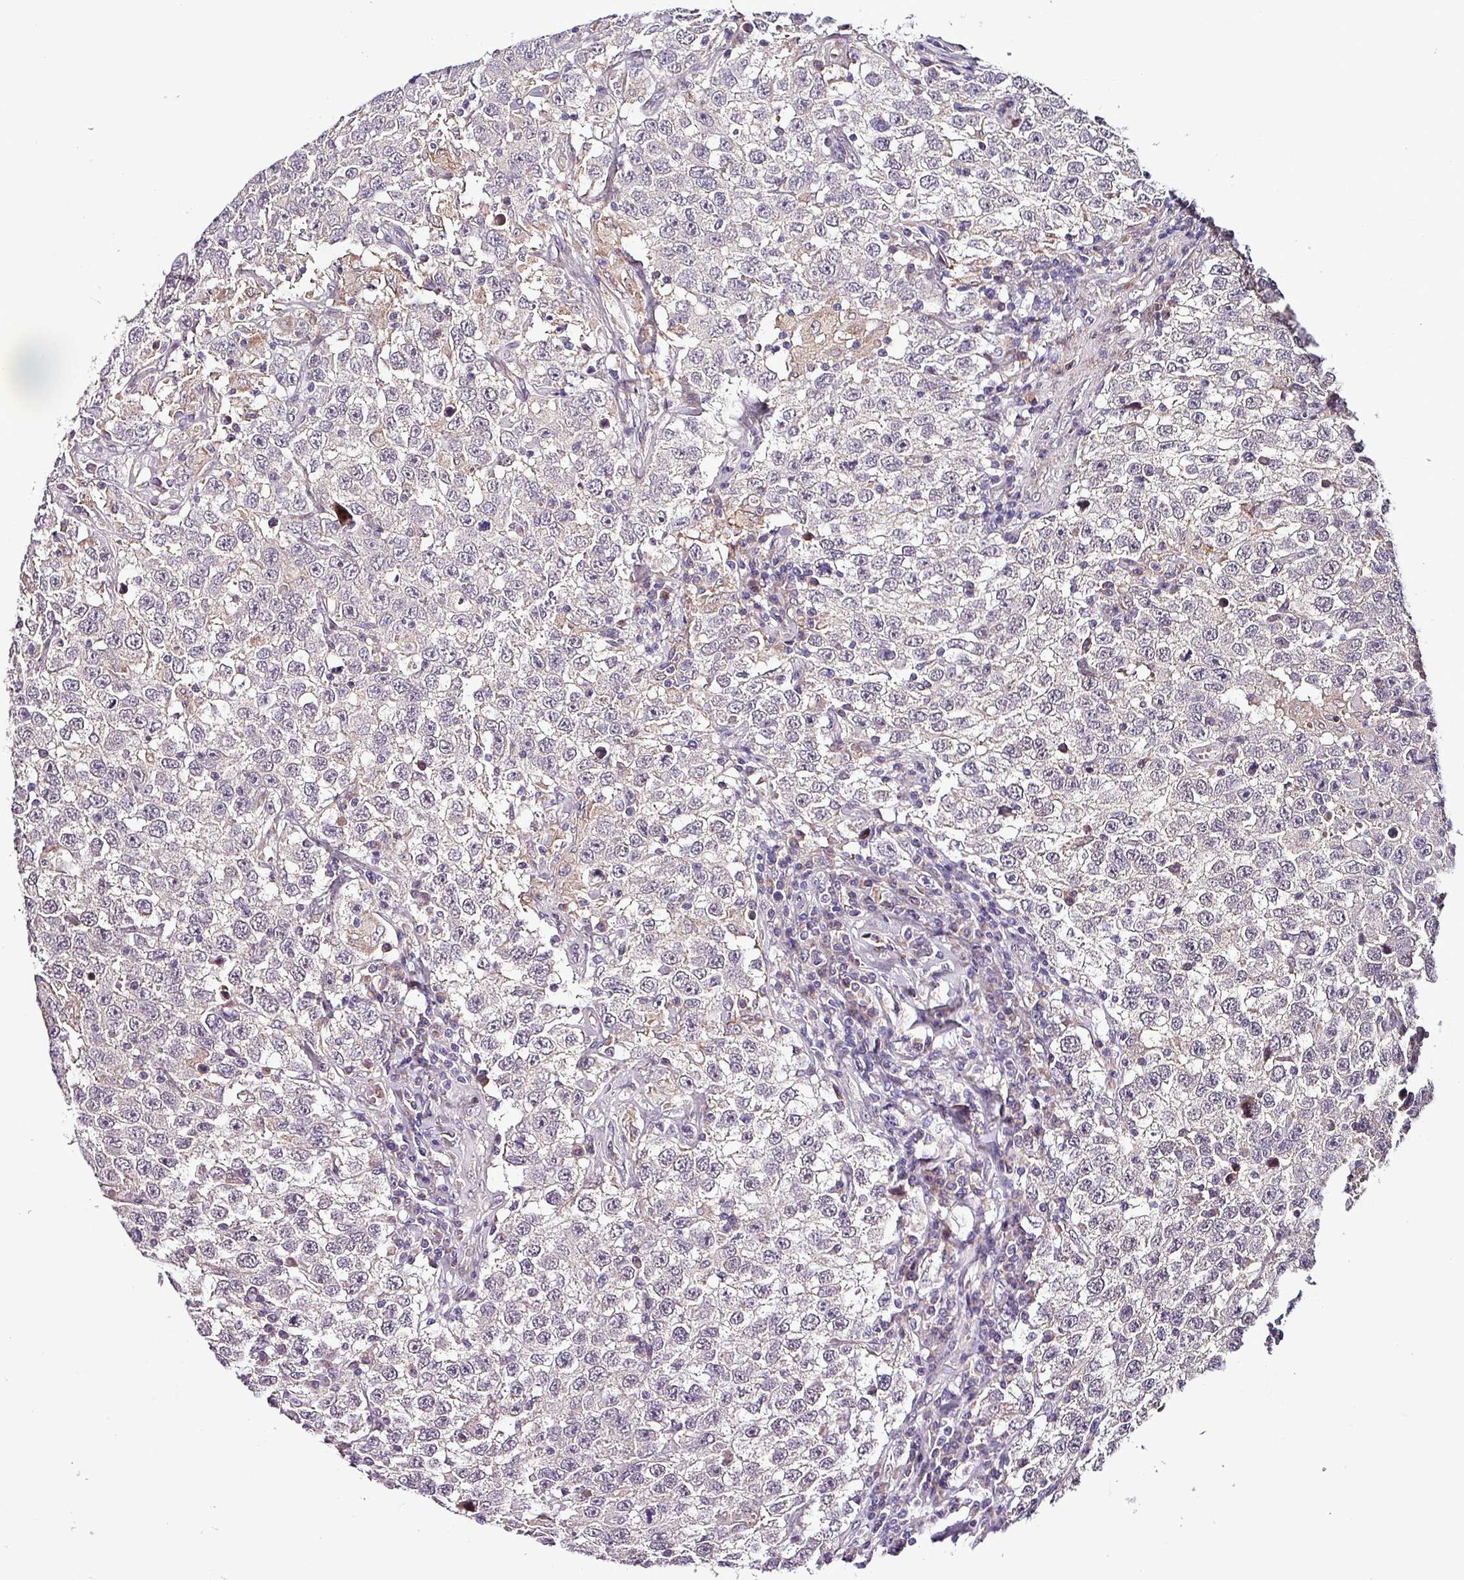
{"staining": {"intensity": "negative", "quantity": "none", "location": "none"}, "tissue": "testis cancer", "cell_type": "Tumor cells", "image_type": "cancer", "snomed": [{"axis": "morphology", "description": "Seminoma, NOS"}, {"axis": "topography", "description": "Testis"}], "caption": "Tumor cells show no significant protein positivity in testis seminoma. The staining is performed using DAB brown chromogen with nuclei counter-stained in using hematoxylin.", "gene": "GRAPL", "patient": {"sex": "male", "age": 41}}